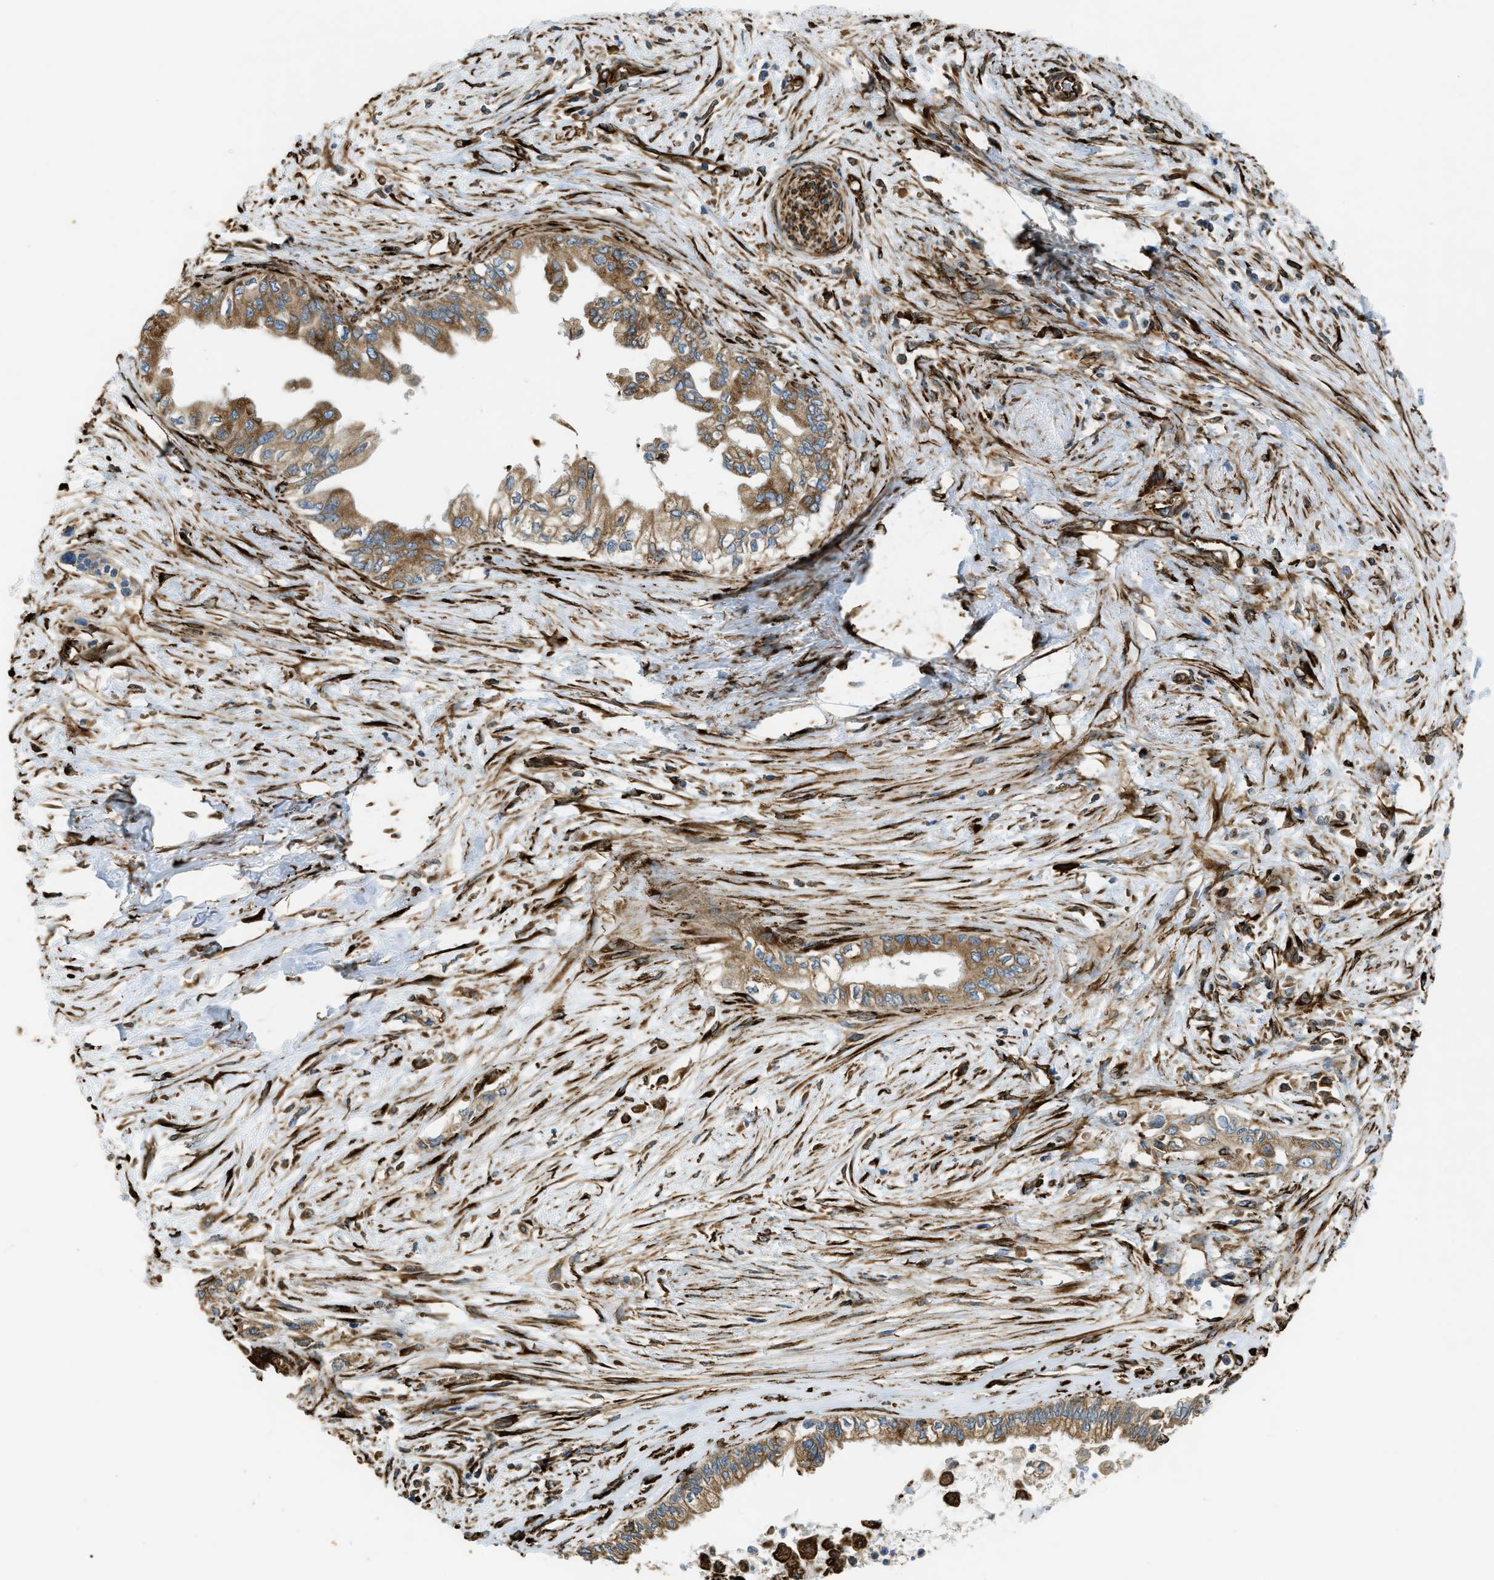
{"staining": {"intensity": "moderate", "quantity": ">75%", "location": "cytoplasmic/membranous"}, "tissue": "pancreatic cancer", "cell_type": "Tumor cells", "image_type": "cancer", "snomed": [{"axis": "morphology", "description": "Normal tissue, NOS"}, {"axis": "morphology", "description": "Adenocarcinoma, NOS"}, {"axis": "topography", "description": "Pancreas"}, {"axis": "topography", "description": "Duodenum"}], "caption": "This photomicrograph demonstrates IHC staining of pancreatic adenocarcinoma, with medium moderate cytoplasmic/membranous staining in approximately >75% of tumor cells.", "gene": "BEX3", "patient": {"sex": "female", "age": 60}}